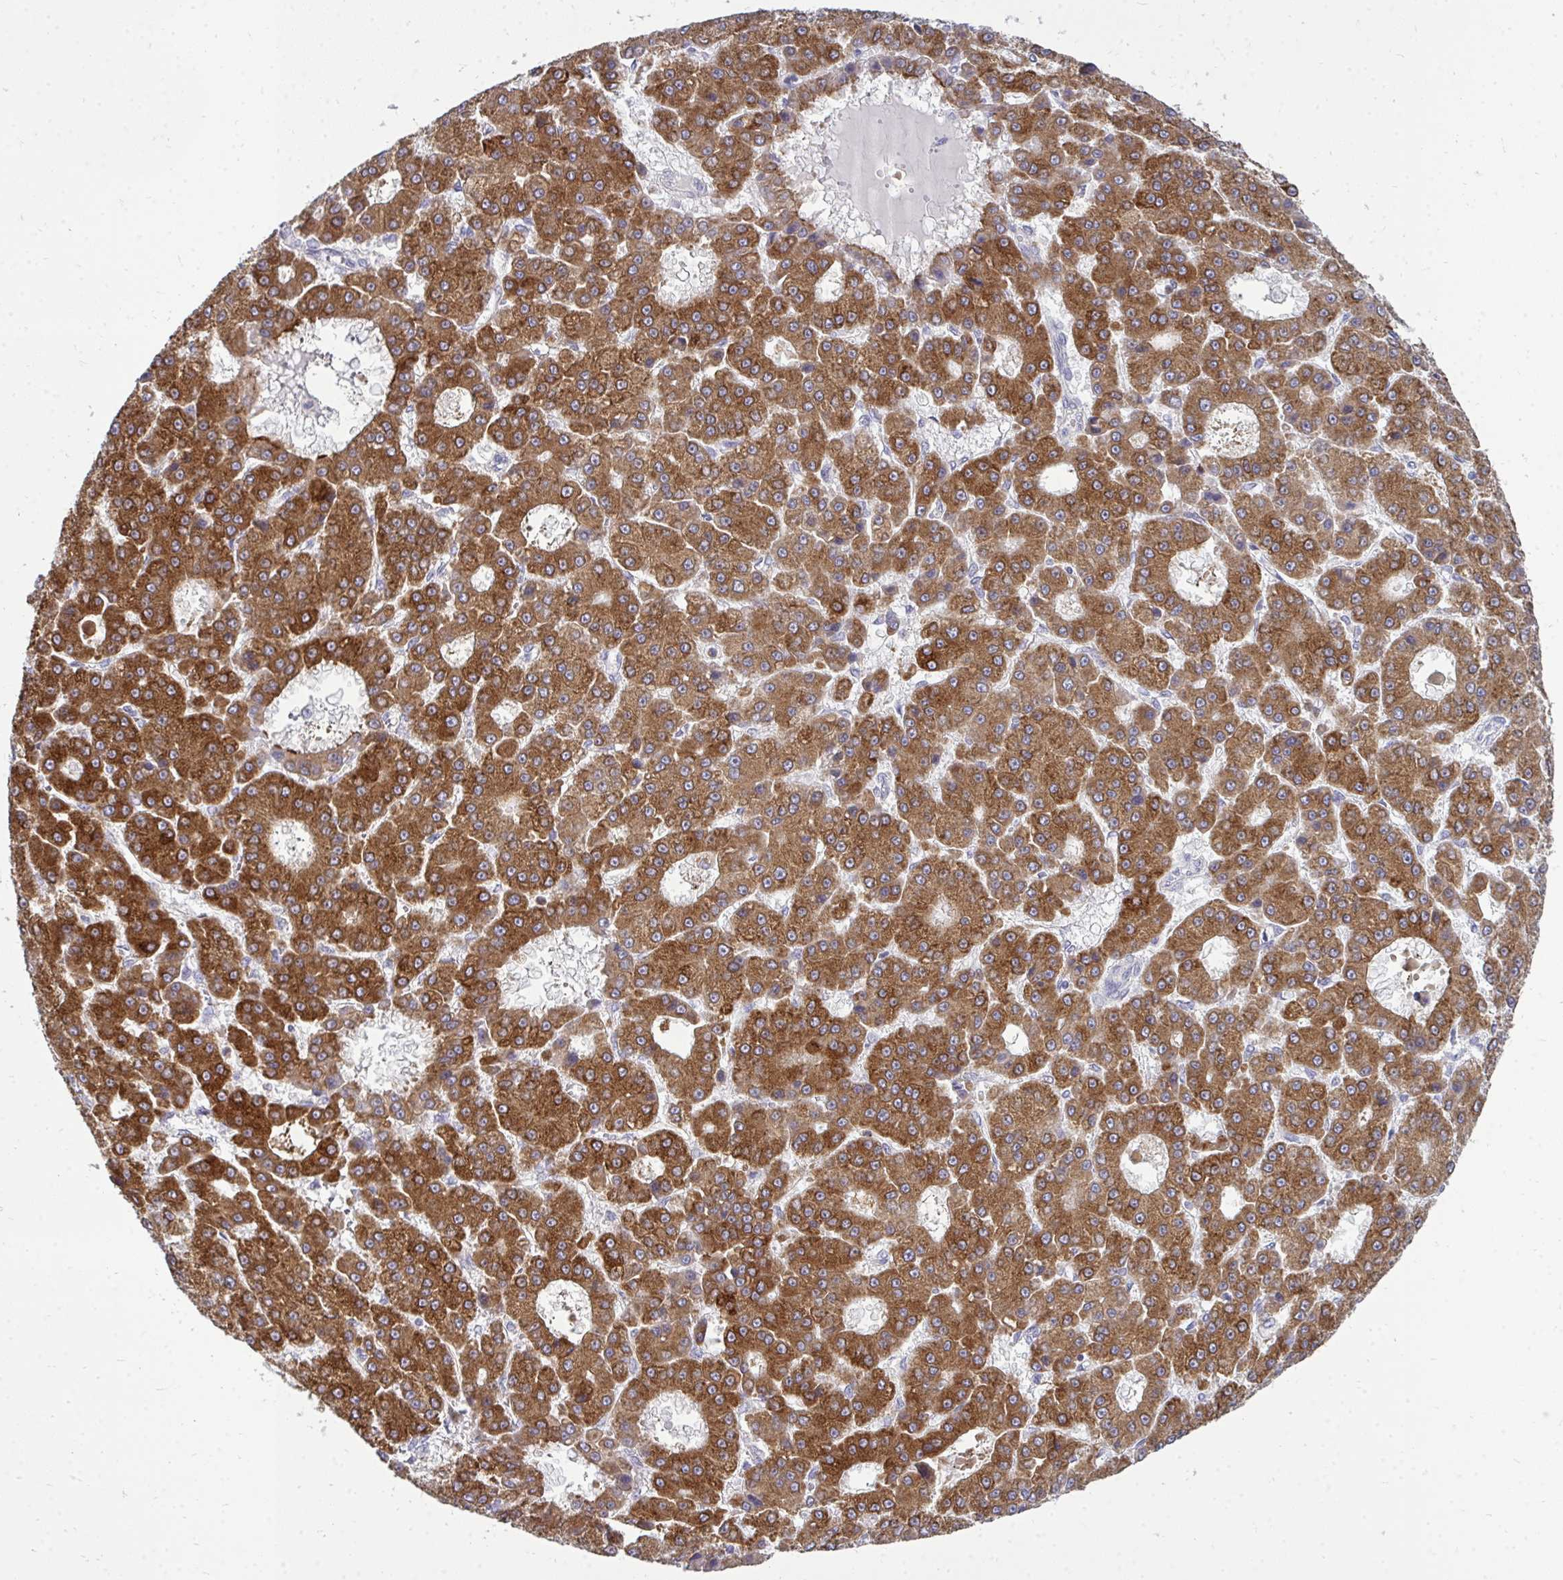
{"staining": {"intensity": "strong", "quantity": ">75%", "location": "cytoplasmic/membranous"}, "tissue": "liver cancer", "cell_type": "Tumor cells", "image_type": "cancer", "snomed": [{"axis": "morphology", "description": "Carcinoma, Hepatocellular, NOS"}, {"axis": "topography", "description": "Liver"}], "caption": "This micrograph shows liver cancer (hepatocellular carcinoma) stained with immunohistochemistry (IHC) to label a protein in brown. The cytoplasmic/membranous of tumor cells show strong positivity for the protein. Nuclei are counter-stained blue.", "gene": "ACSL5", "patient": {"sex": "male", "age": 70}}